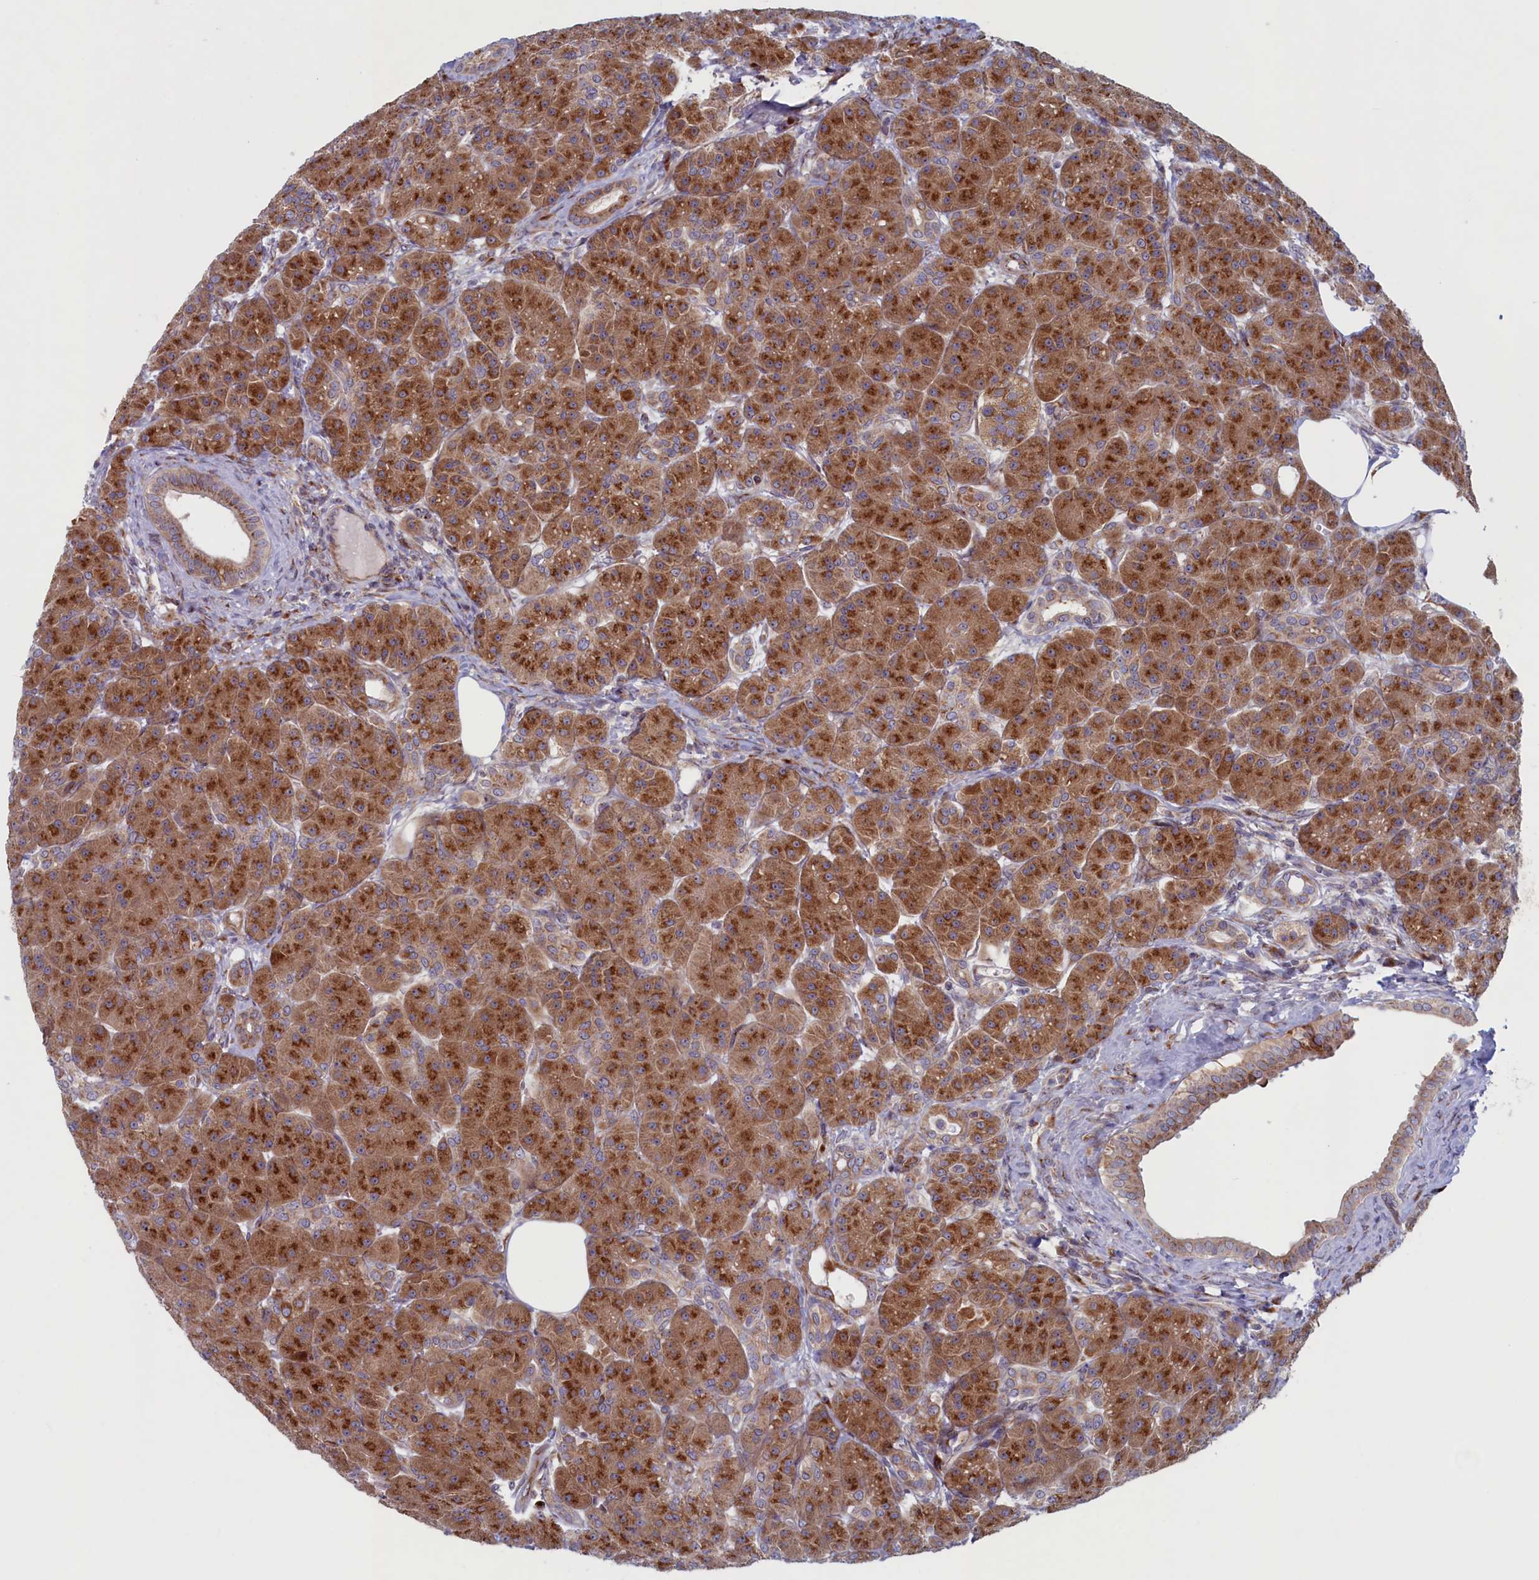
{"staining": {"intensity": "moderate", "quantity": ">75%", "location": "cytoplasmic/membranous"}, "tissue": "pancreas", "cell_type": "Exocrine glandular cells", "image_type": "normal", "snomed": [{"axis": "morphology", "description": "Normal tissue, NOS"}, {"axis": "topography", "description": "Pancreas"}], "caption": "Immunohistochemical staining of normal human pancreas reveals medium levels of moderate cytoplasmic/membranous staining in approximately >75% of exocrine glandular cells.", "gene": "MTFMT", "patient": {"sex": "male", "age": 63}}